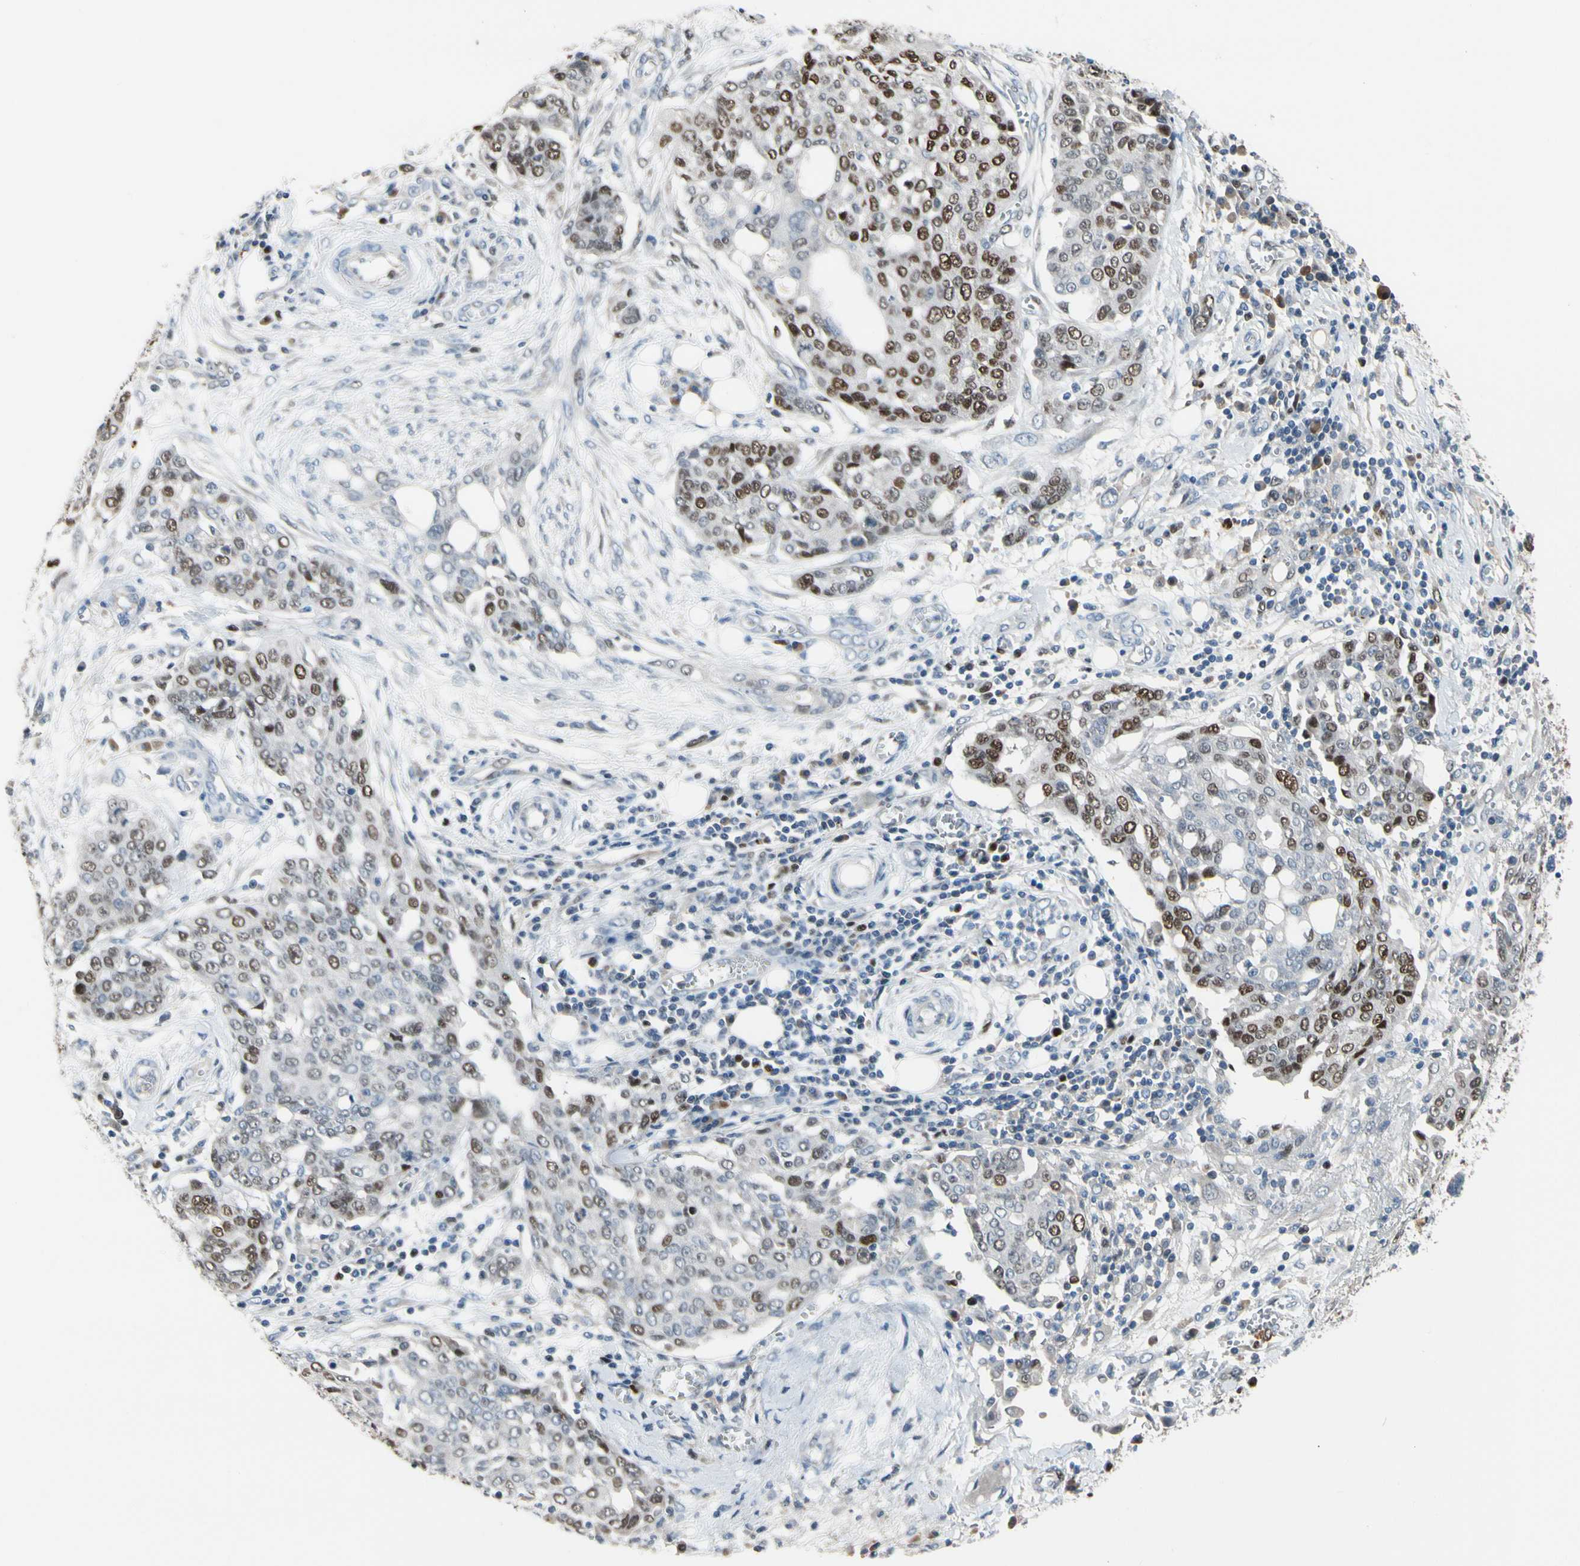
{"staining": {"intensity": "moderate", "quantity": "<25%", "location": "nuclear"}, "tissue": "ovarian cancer", "cell_type": "Tumor cells", "image_type": "cancer", "snomed": [{"axis": "morphology", "description": "Cystadenocarcinoma, serous, NOS"}, {"axis": "topography", "description": "Soft tissue"}, {"axis": "topography", "description": "Ovary"}], "caption": "Immunohistochemistry (IHC) (DAB (3,3'-diaminobenzidine)) staining of ovarian cancer exhibits moderate nuclear protein expression in about <25% of tumor cells.", "gene": "ZKSCAN4", "patient": {"sex": "female", "age": 57}}